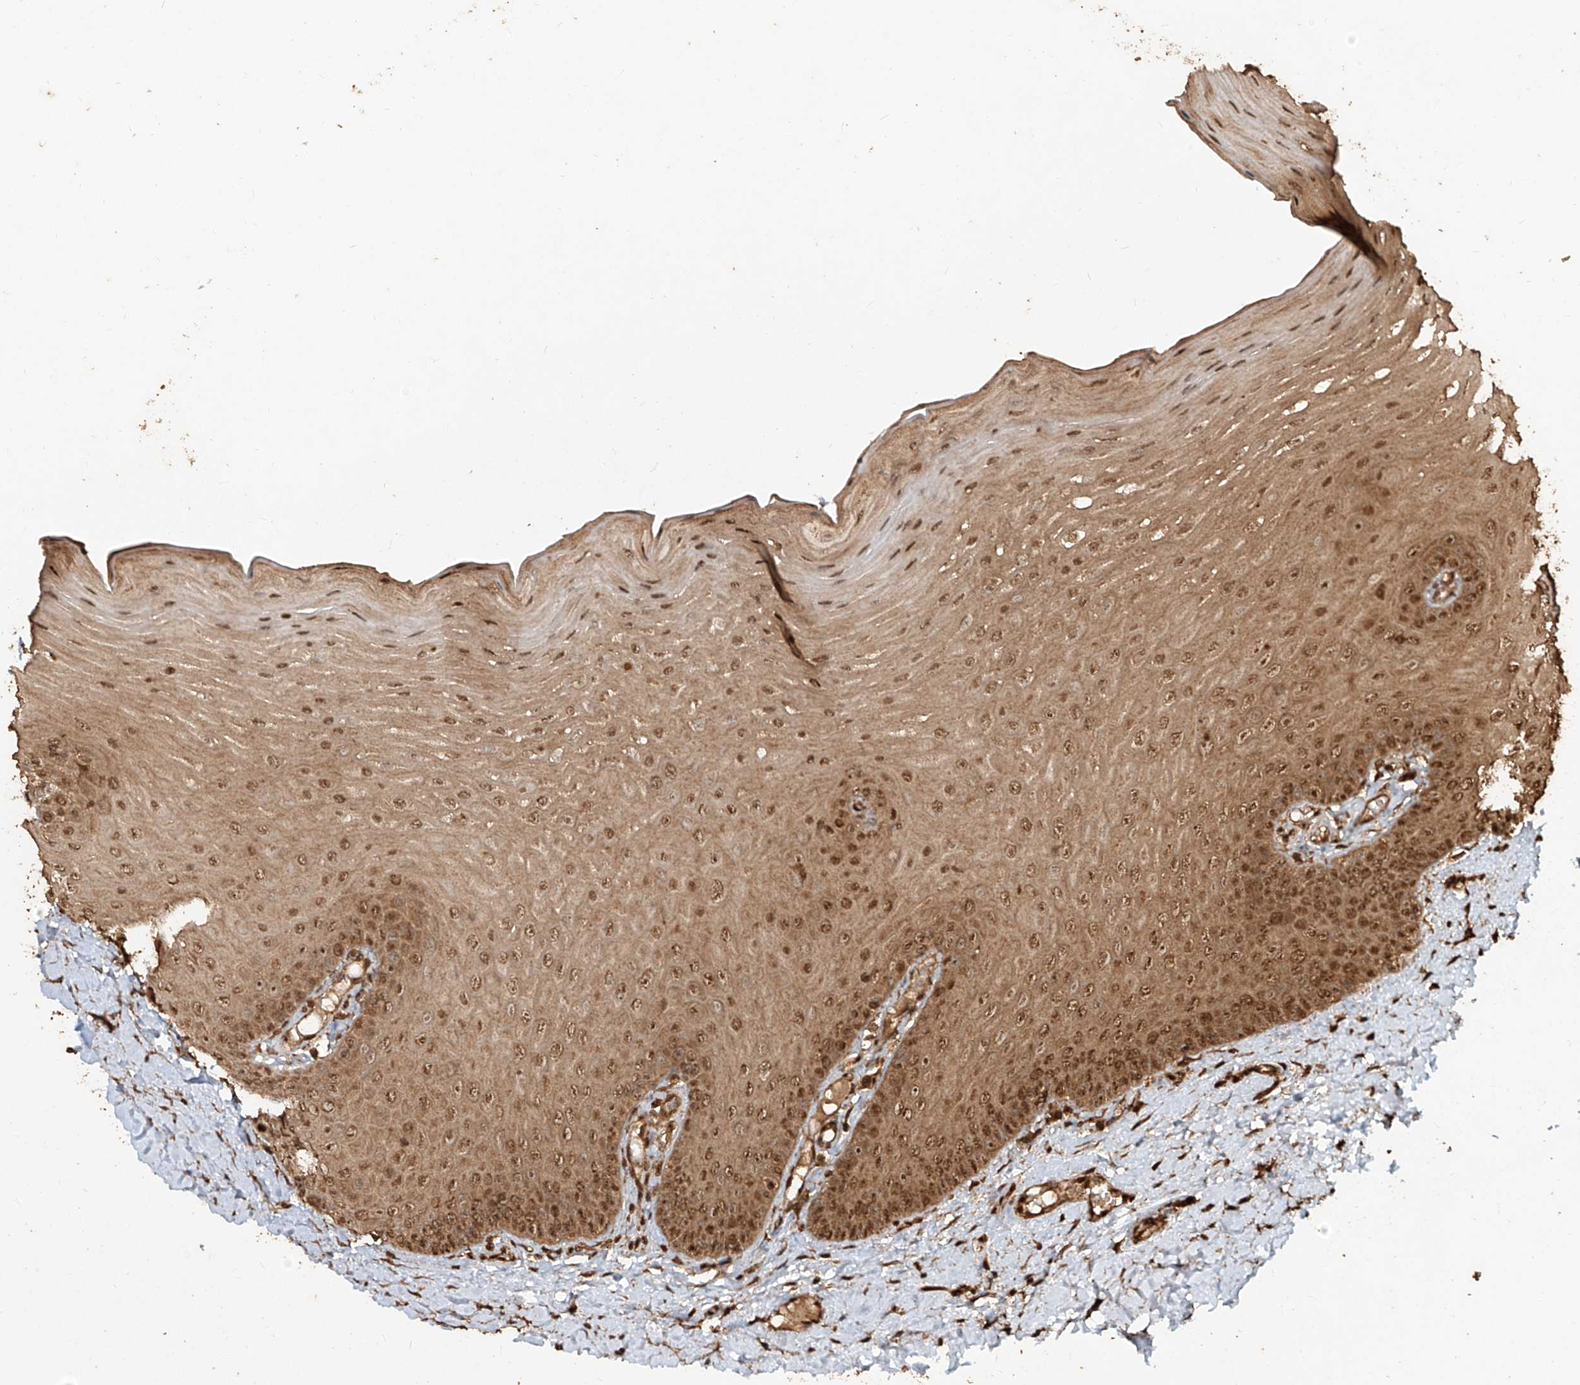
{"staining": {"intensity": "moderate", "quantity": ">75%", "location": "cytoplasmic/membranous,nuclear"}, "tissue": "oral mucosa", "cell_type": "Squamous epithelial cells", "image_type": "normal", "snomed": [{"axis": "morphology", "description": "Normal tissue, NOS"}, {"axis": "topography", "description": "Oral tissue"}], "caption": "Immunohistochemical staining of benign oral mucosa exhibits medium levels of moderate cytoplasmic/membranous,nuclear expression in about >75% of squamous epithelial cells. Nuclei are stained in blue.", "gene": "ZNF660", "patient": {"sex": "female", "age": 39}}